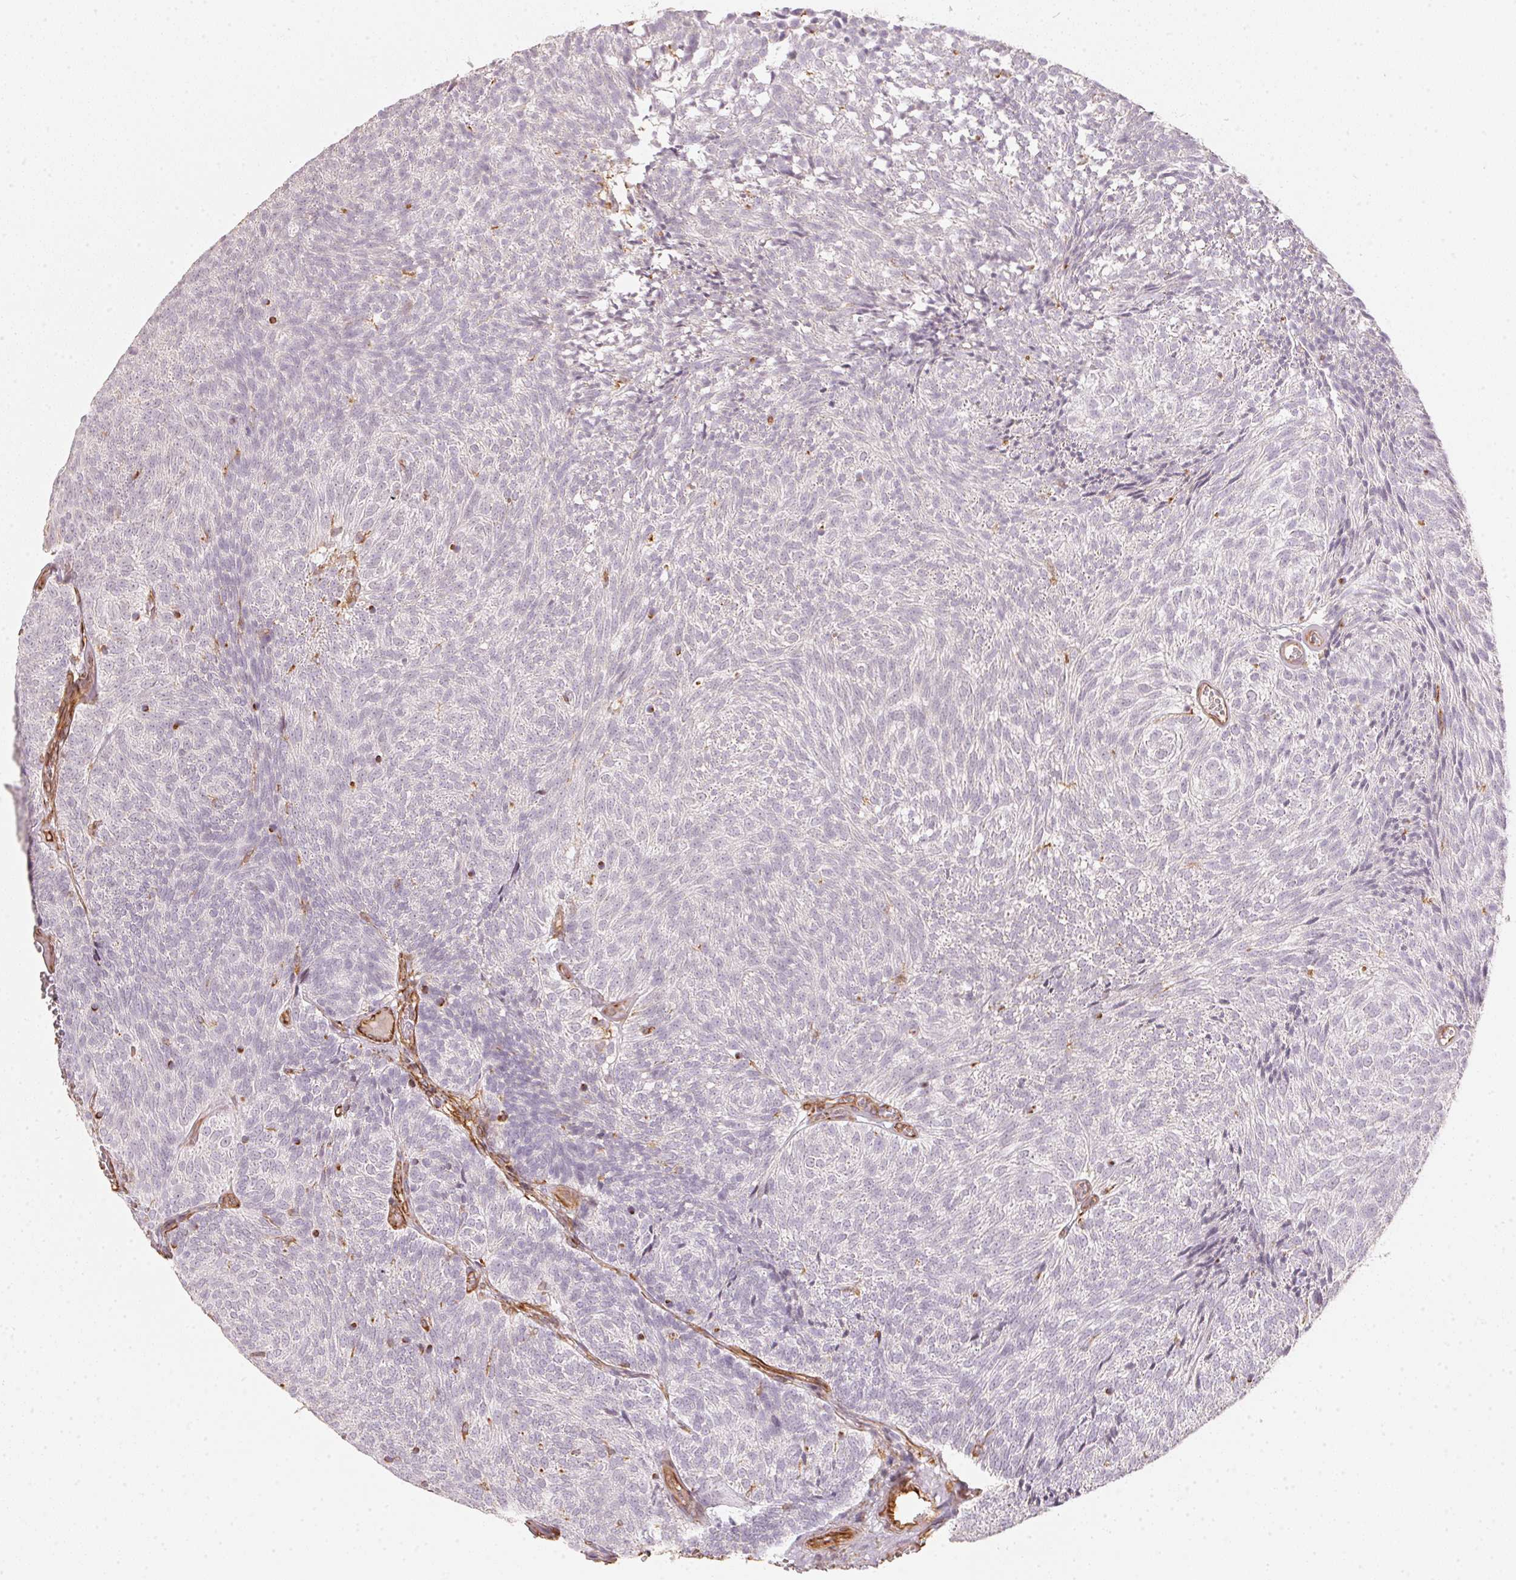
{"staining": {"intensity": "negative", "quantity": "none", "location": "none"}, "tissue": "urothelial cancer", "cell_type": "Tumor cells", "image_type": "cancer", "snomed": [{"axis": "morphology", "description": "Urothelial carcinoma, Low grade"}, {"axis": "topography", "description": "Urinary bladder"}], "caption": "IHC micrograph of low-grade urothelial carcinoma stained for a protein (brown), which reveals no expression in tumor cells.", "gene": "FOXR2", "patient": {"sex": "male", "age": 77}}